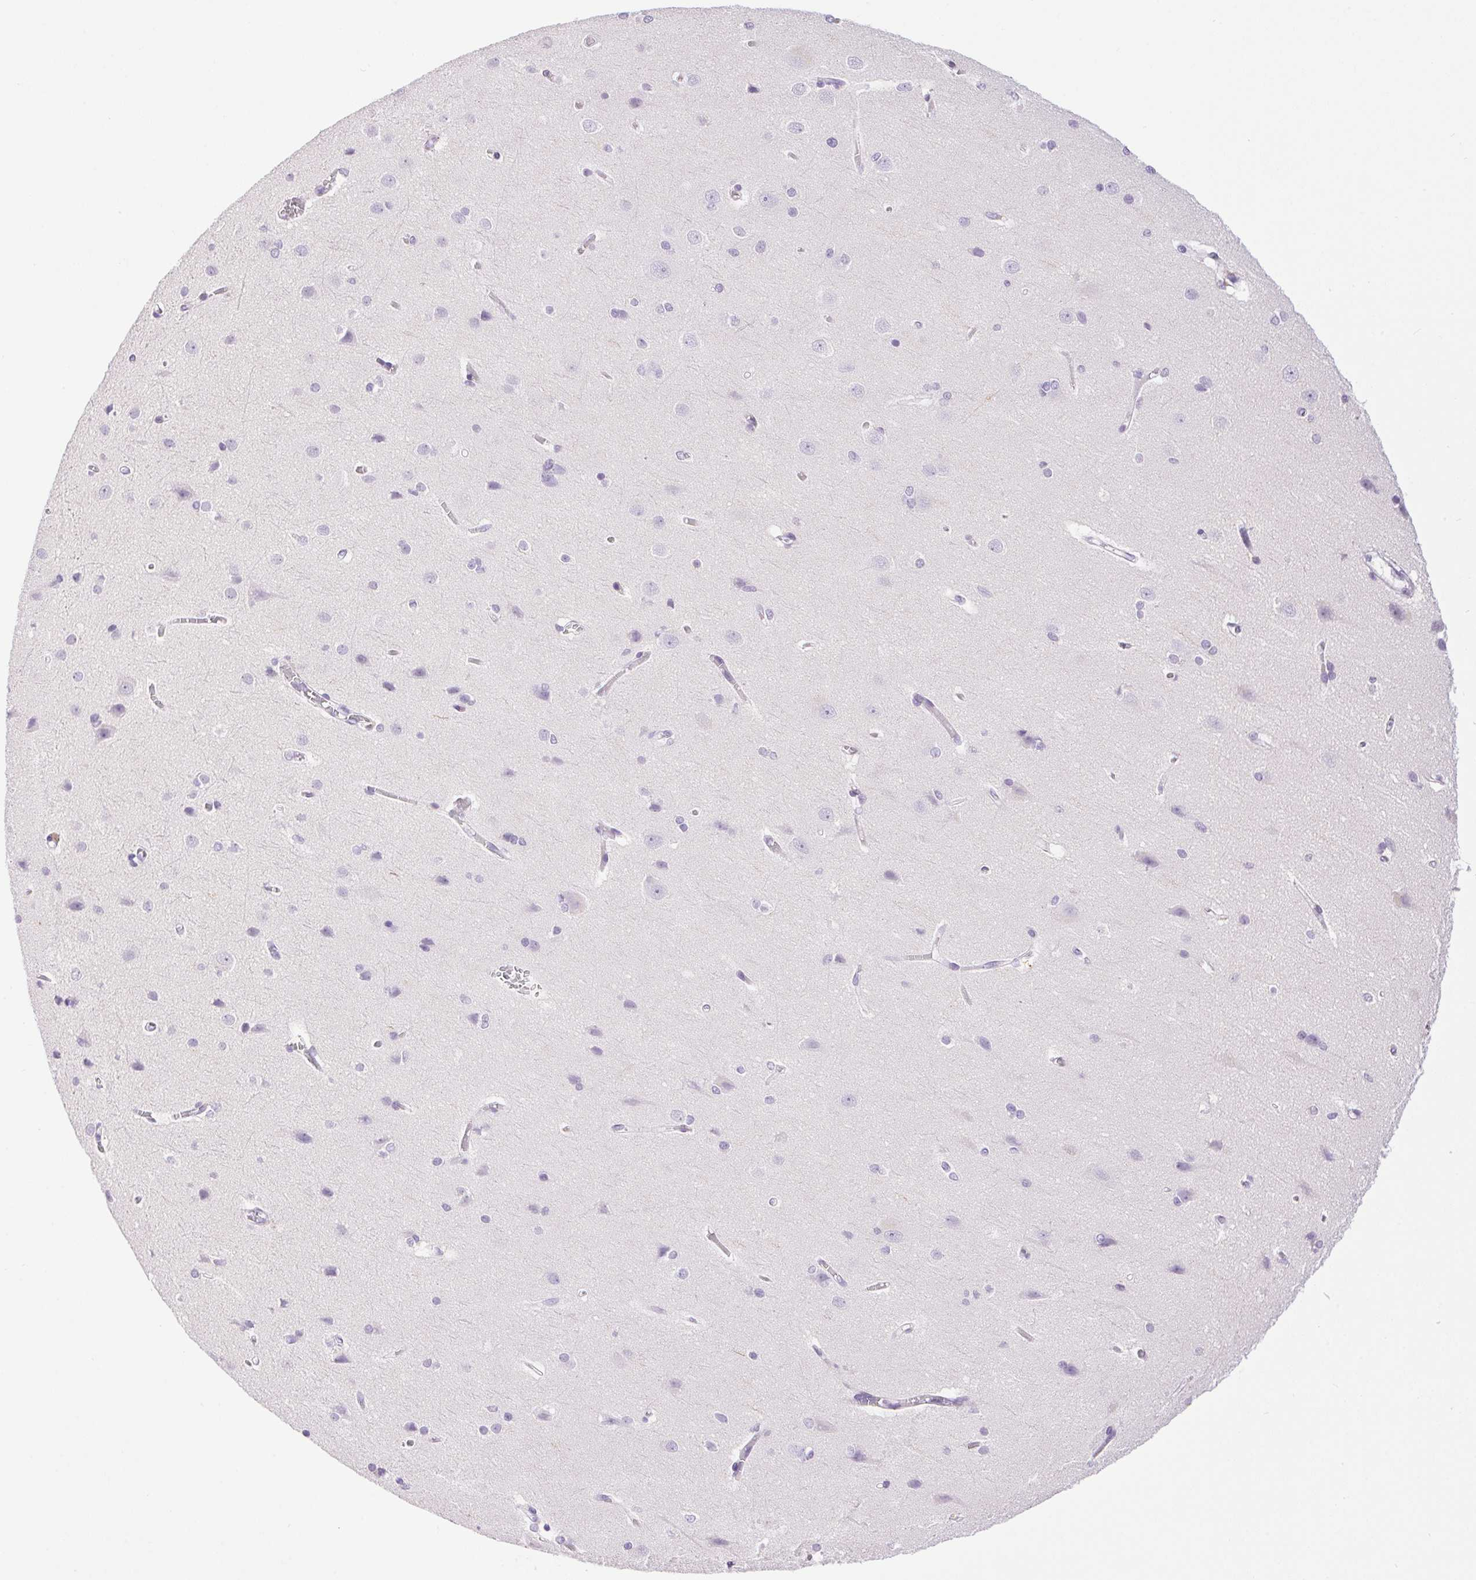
{"staining": {"intensity": "negative", "quantity": "none", "location": "none"}, "tissue": "cerebral cortex", "cell_type": "Endothelial cells", "image_type": "normal", "snomed": [{"axis": "morphology", "description": "Normal tissue, NOS"}, {"axis": "topography", "description": "Cerebral cortex"}], "caption": "High power microscopy micrograph of an immunohistochemistry (IHC) histopathology image of normal cerebral cortex, revealing no significant positivity in endothelial cells. The staining was performed using DAB to visualize the protein expression in brown, while the nuclei were stained in blue with hematoxylin (Magnification: 20x).", "gene": "TMEM88B", "patient": {"sex": "male", "age": 37}}